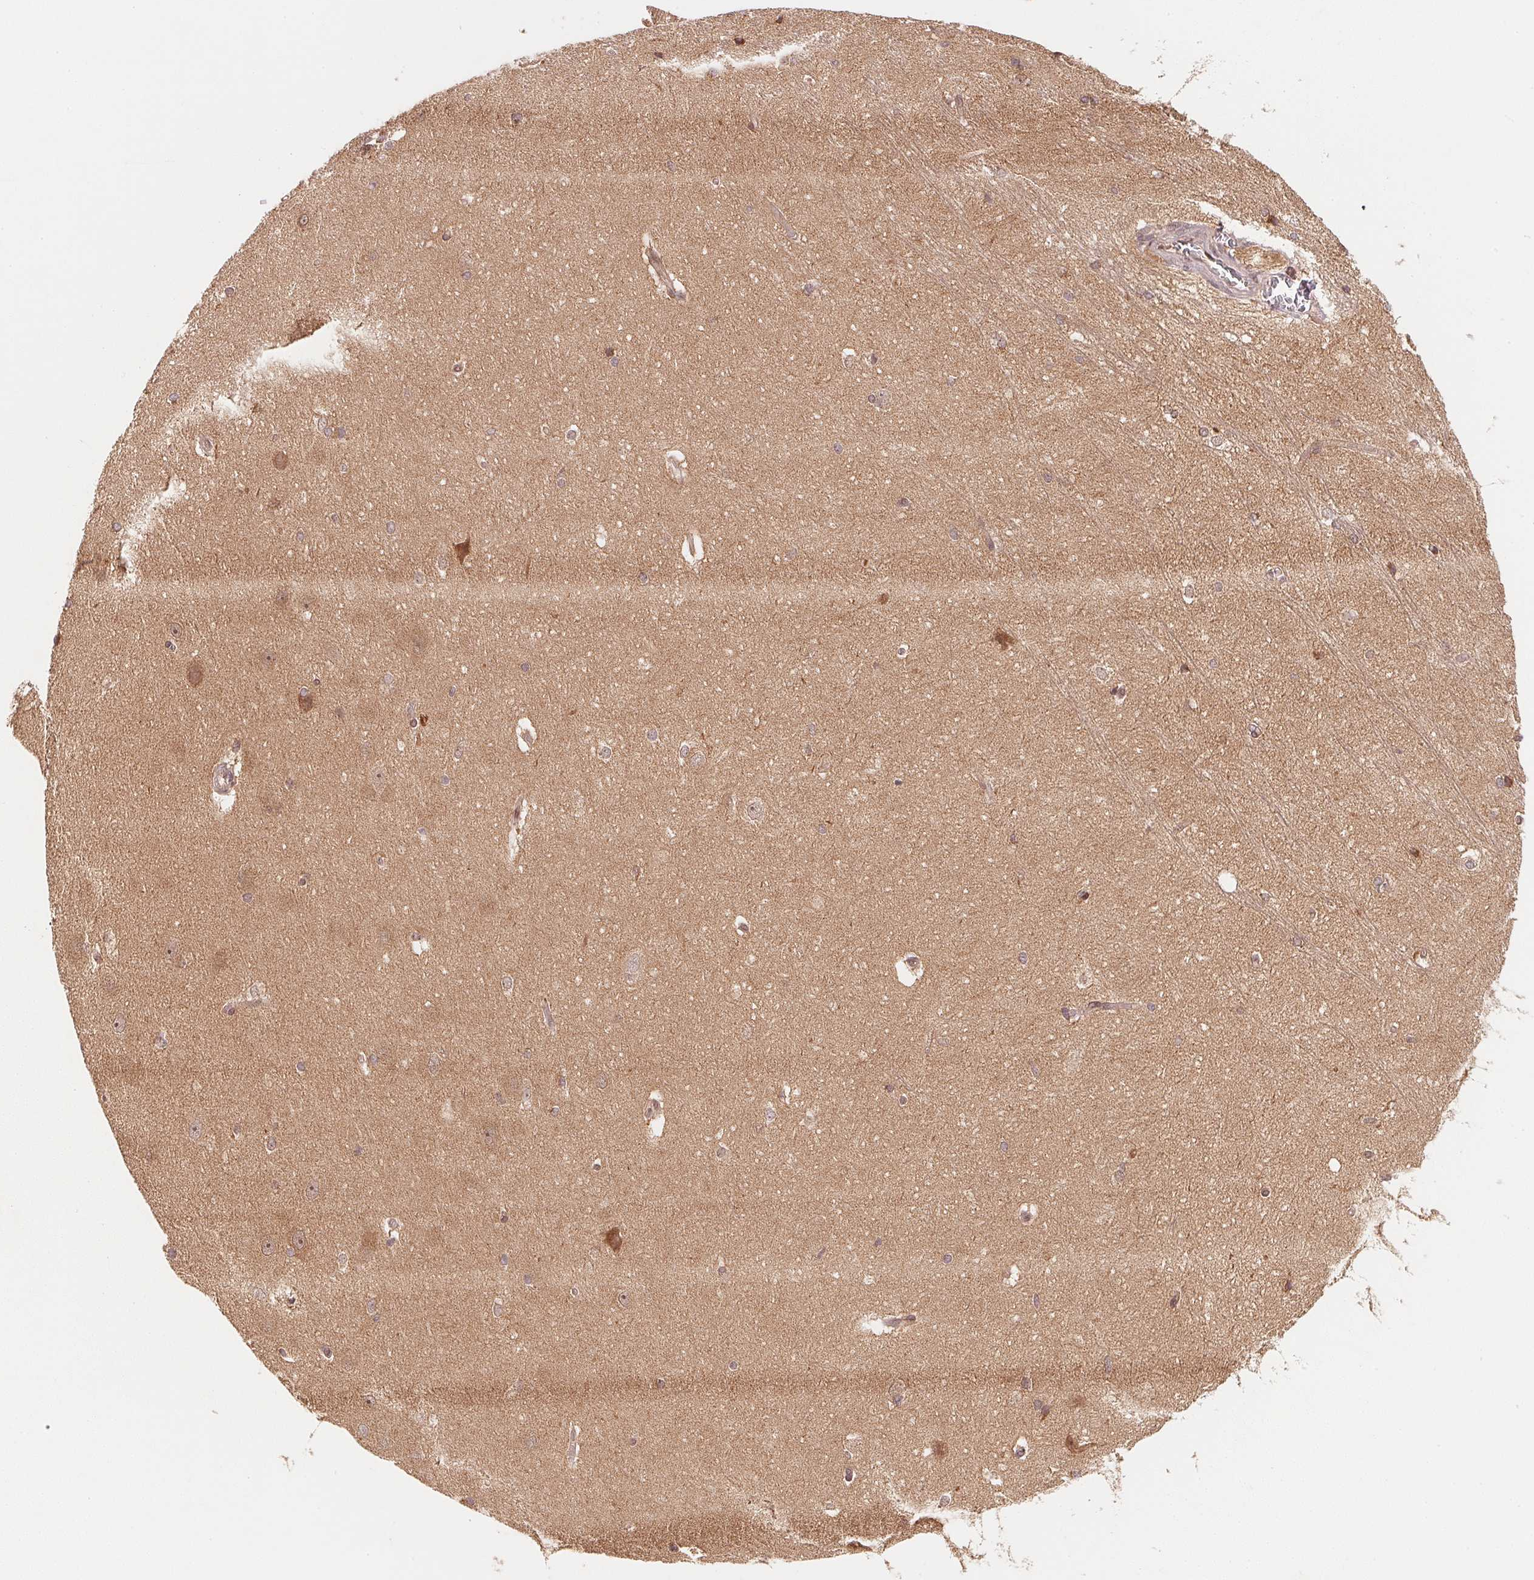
{"staining": {"intensity": "moderate", "quantity": "25%-75%", "location": "cytoplasmic/membranous,nuclear"}, "tissue": "hippocampus", "cell_type": "Glial cells", "image_type": "normal", "snomed": [{"axis": "morphology", "description": "Normal tissue, NOS"}, {"axis": "topography", "description": "Cerebral cortex"}, {"axis": "topography", "description": "Hippocampus"}], "caption": "DAB immunohistochemical staining of normal hippocampus displays moderate cytoplasmic/membranous,nuclear protein staining in about 25%-75% of glial cells.", "gene": "CCDC102B", "patient": {"sex": "female", "age": 19}}